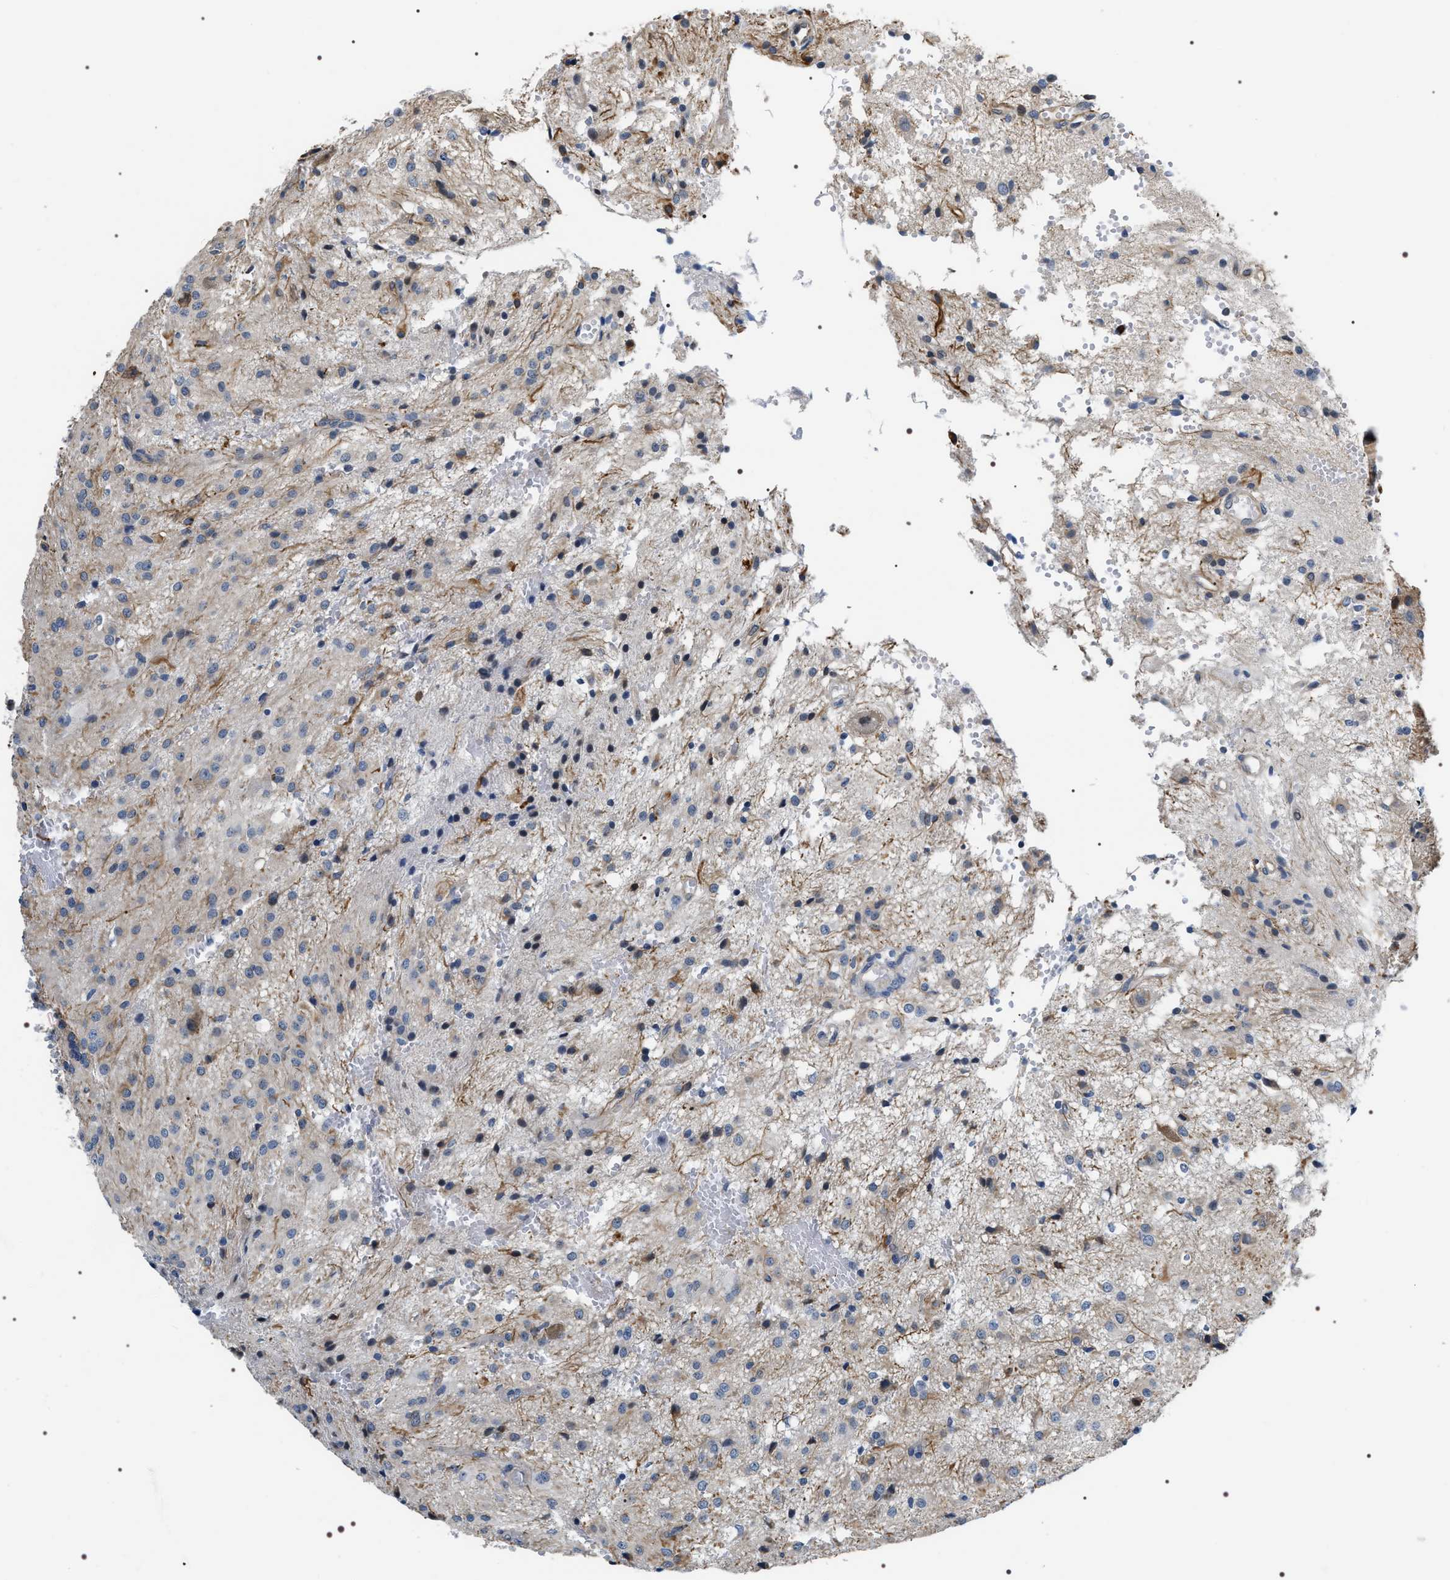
{"staining": {"intensity": "weak", "quantity": "<25%", "location": "cytoplasmic/membranous"}, "tissue": "glioma", "cell_type": "Tumor cells", "image_type": "cancer", "snomed": [{"axis": "morphology", "description": "Glioma, malignant, High grade"}, {"axis": "topography", "description": "Brain"}], "caption": "Tumor cells are negative for brown protein staining in malignant high-grade glioma.", "gene": "PKD1L1", "patient": {"sex": "female", "age": 59}}